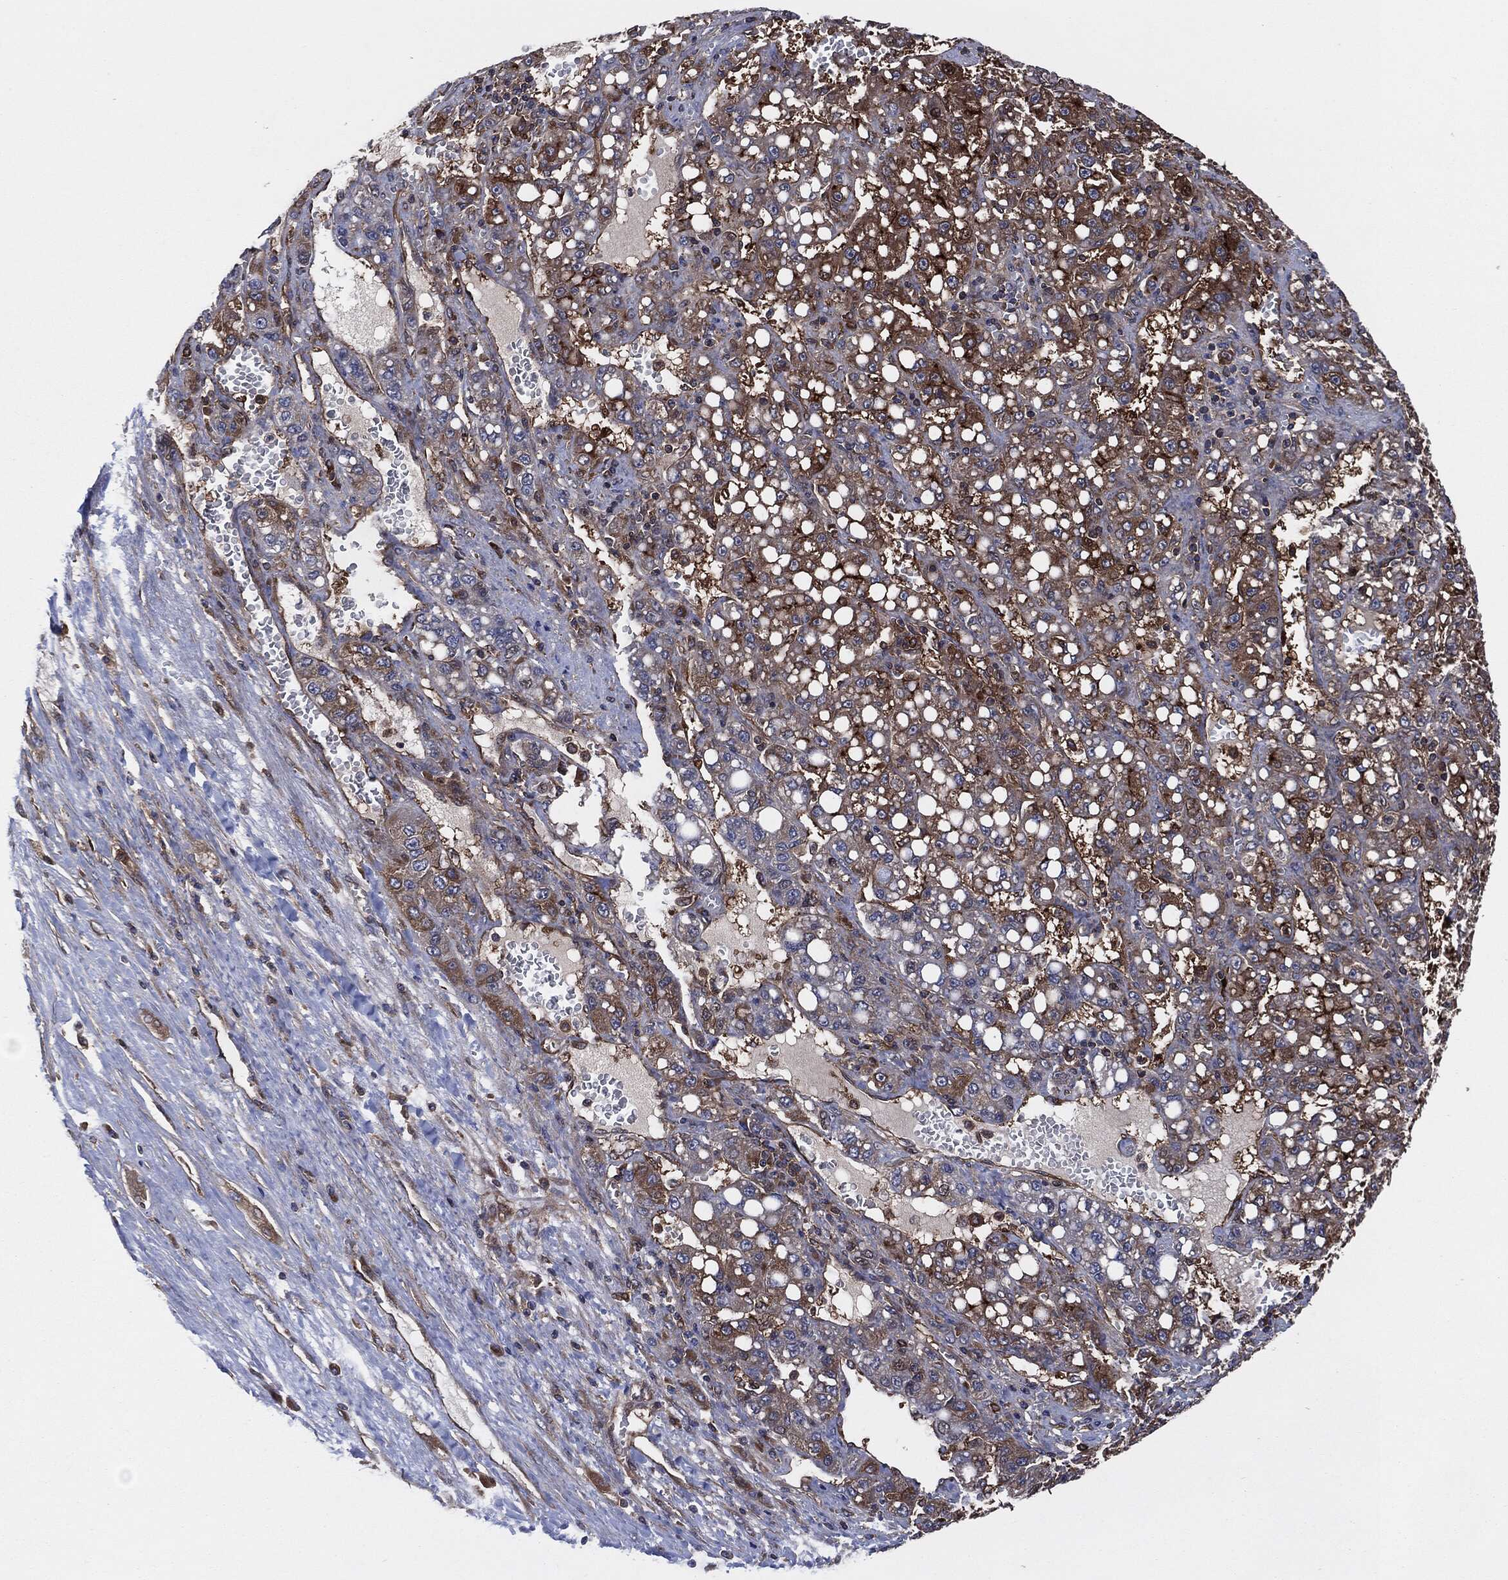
{"staining": {"intensity": "strong", "quantity": "<25%", "location": "cytoplasmic/membranous"}, "tissue": "liver cancer", "cell_type": "Tumor cells", "image_type": "cancer", "snomed": [{"axis": "morphology", "description": "Carcinoma, Hepatocellular, NOS"}, {"axis": "topography", "description": "Liver"}], "caption": "DAB immunohistochemical staining of hepatocellular carcinoma (liver) demonstrates strong cytoplasmic/membranous protein expression in approximately <25% of tumor cells.", "gene": "XPNPEP1", "patient": {"sex": "female", "age": 65}}